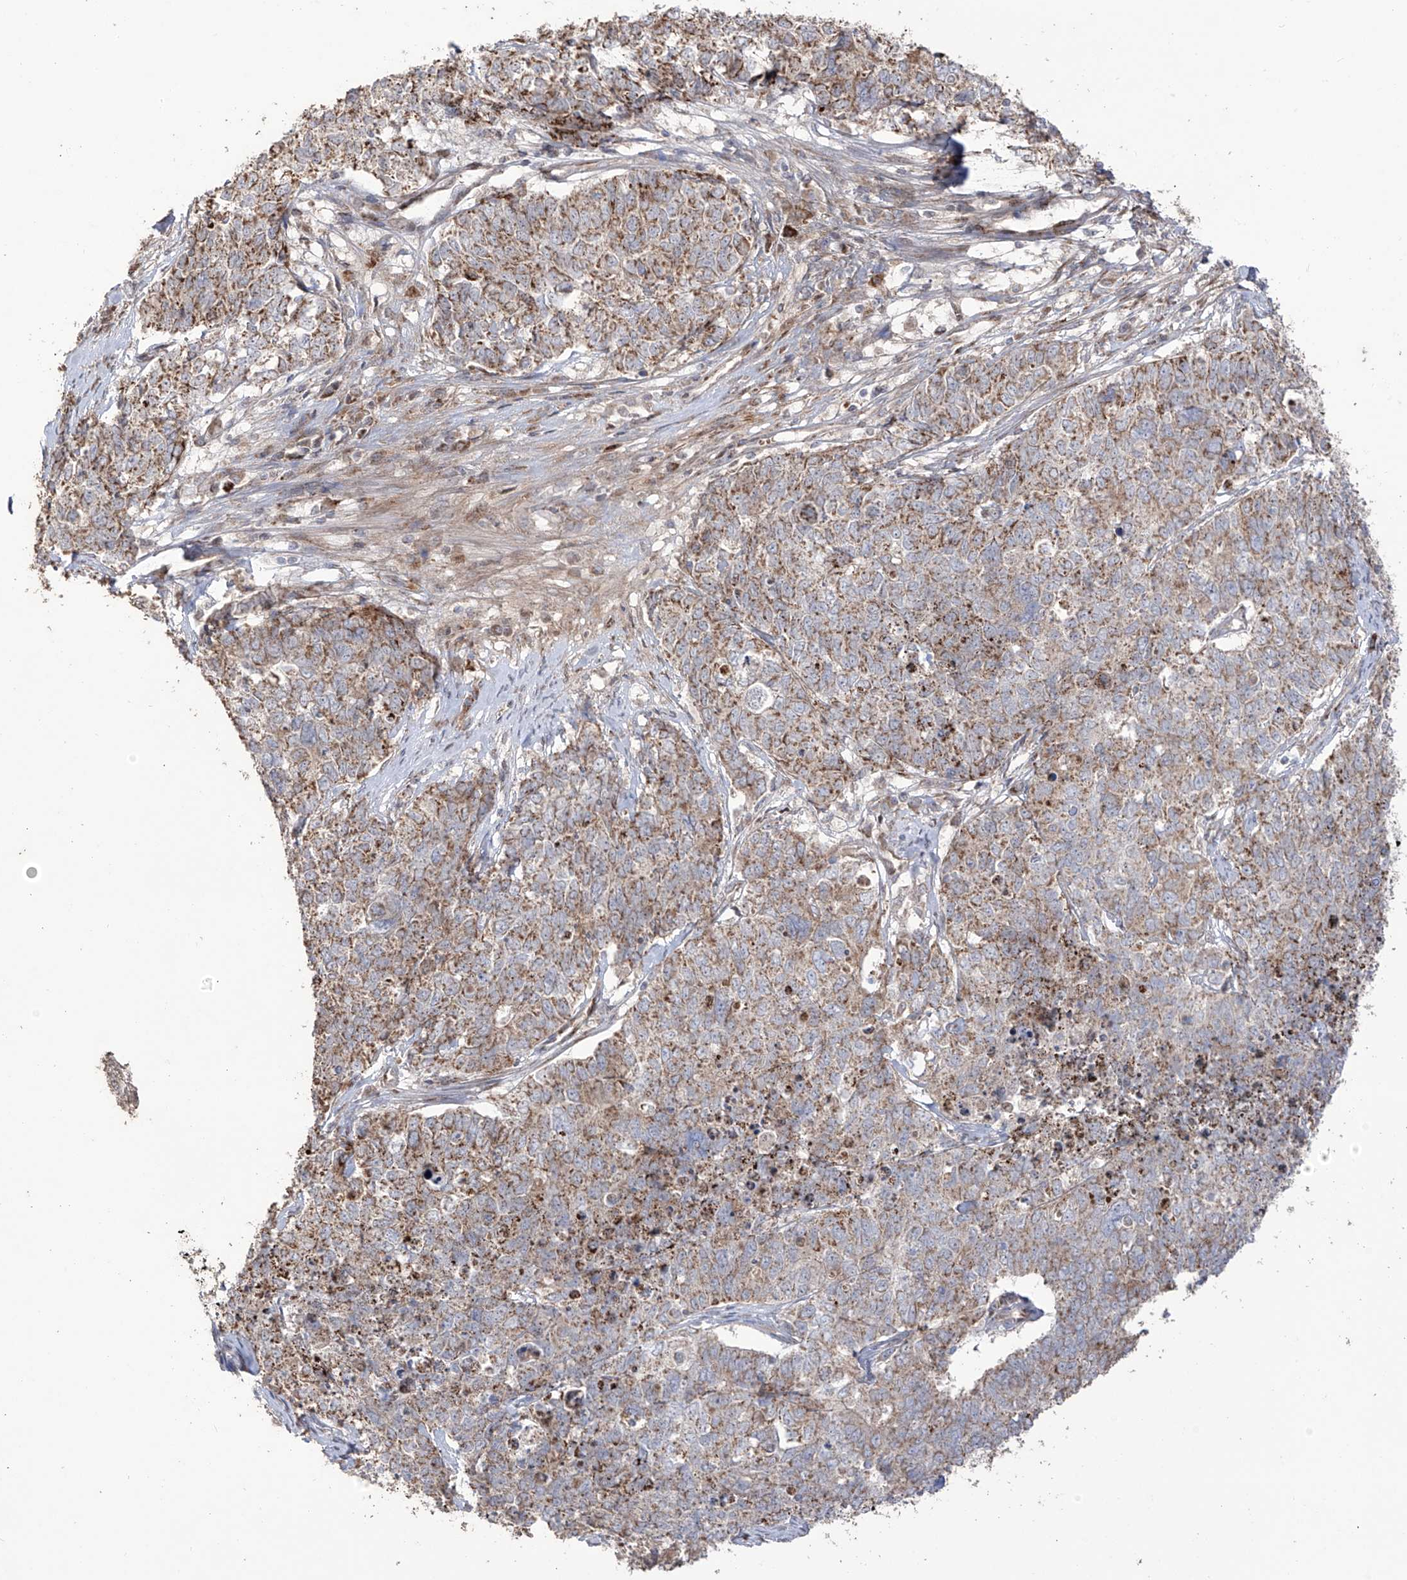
{"staining": {"intensity": "moderate", "quantity": ">75%", "location": "cytoplasmic/membranous"}, "tissue": "cervical cancer", "cell_type": "Tumor cells", "image_type": "cancer", "snomed": [{"axis": "morphology", "description": "Squamous cell carcinoma, NOS"}, {"axis": "topography", "description": "Cervix"}], "caption": "The immunohistochemical stain labels moderate cytoplasmic/membranous staining in tumor cells of squamous cell carcinoma (cervical) tissue. The staining was performed using DAB to visualize the protein expression in brown, while the nuclei were stained in blue with hematoxylin (Magnification: 20x).", "gene": "YKT6", "patient": {"sex": "female", "age": 63}}